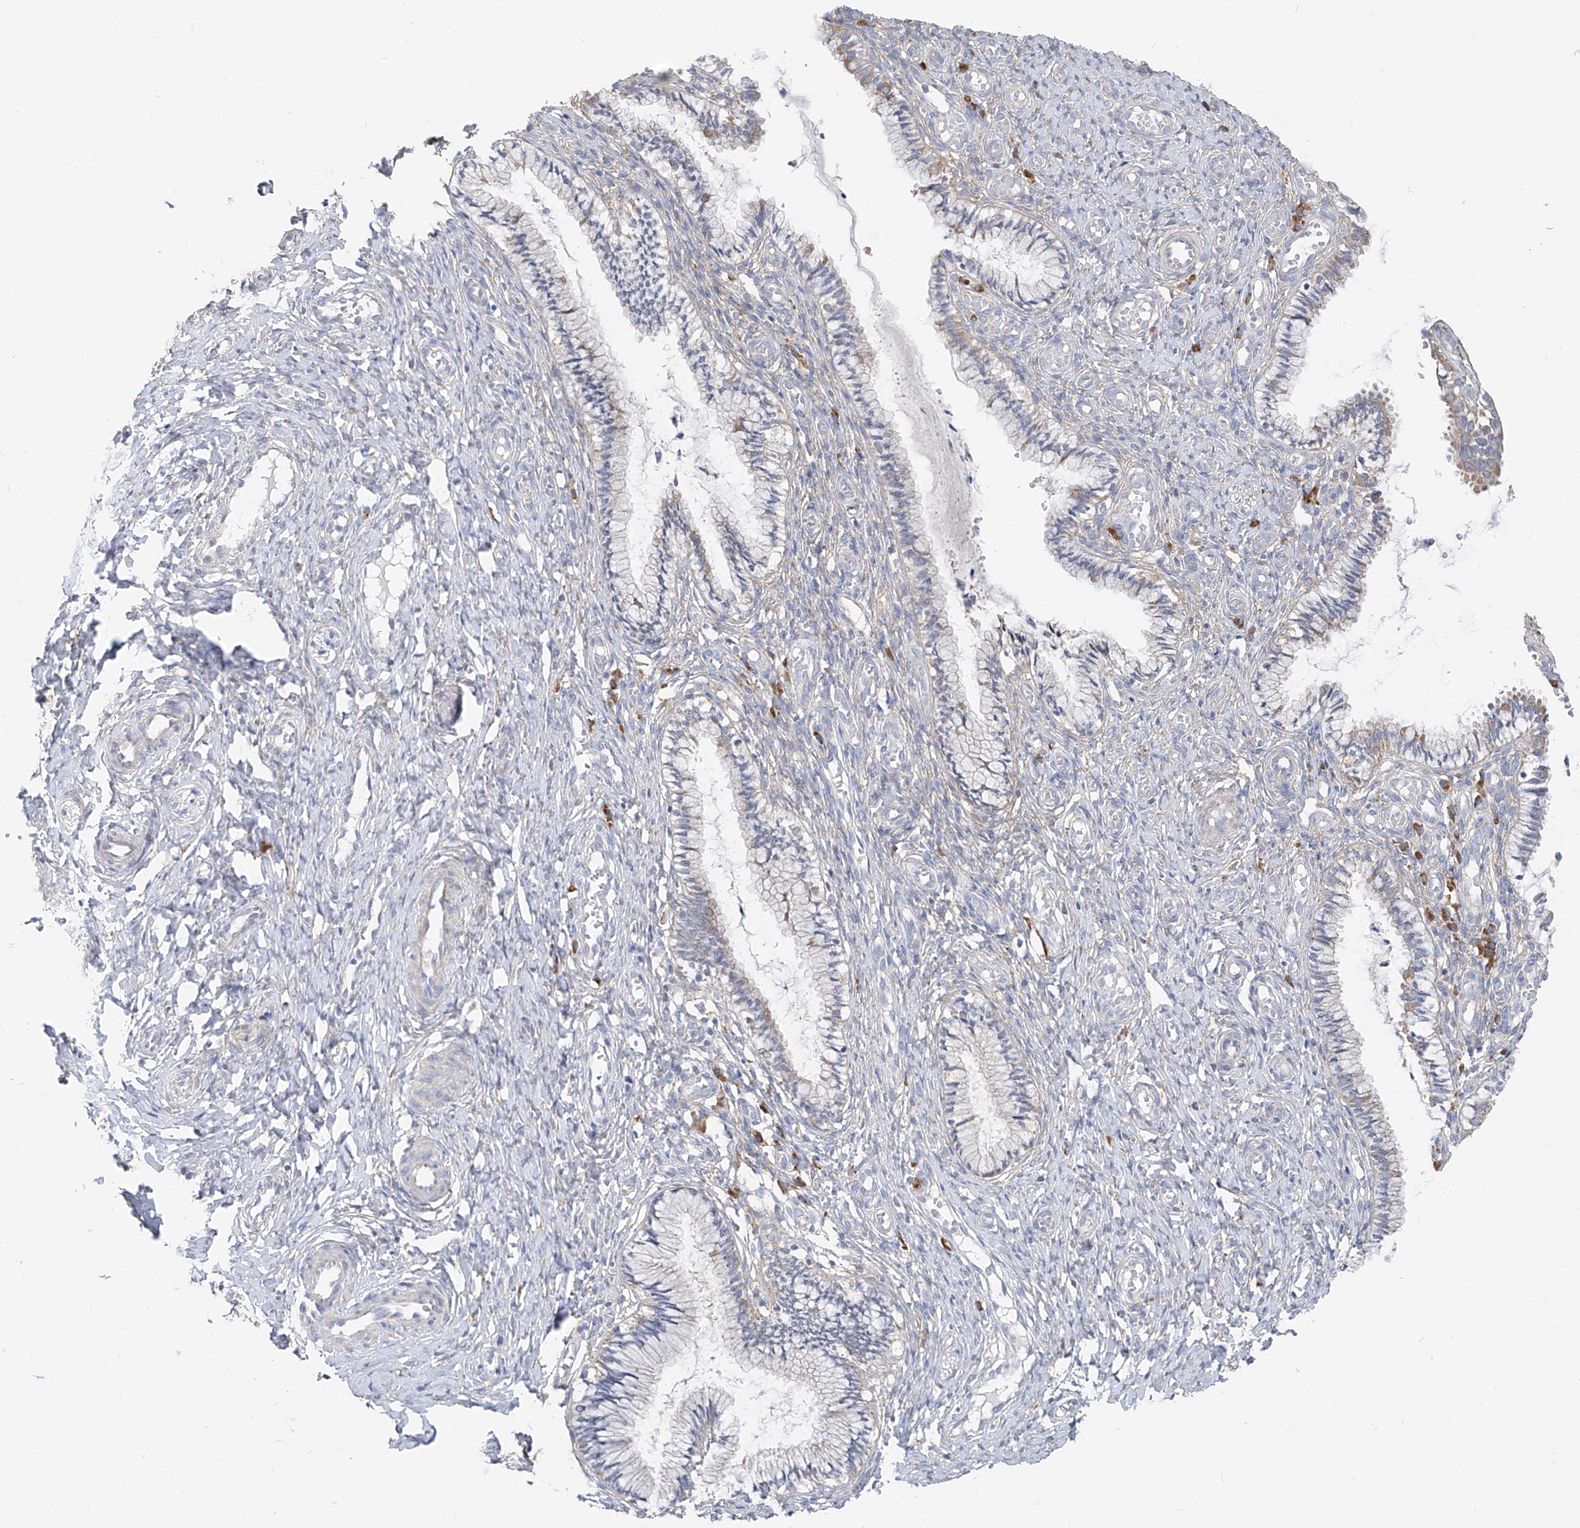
{"staining": {"intensity": "weak", "quantity": "<25%", "location": "cytoplasmic/membranous"}, "tissue": "cervix", "cell_type": "Glandular cells", "image_type": "normal", "snomed": [{"axis": "morphology", "description": "Normal tissue, NOS"}, {"axis": "topography", "description": "Cervix"}], "caption": "High power microscopy histopathology image of an immunohistochemistry (IHC) image of unremarkable cervix, revealing no significant positivity in glandular cells. (DAB immunohistochemistry (IHC) with hematoxylin counter stain).", "gene": "UFL1", "patient": {"sex": "female", "age": 27}}